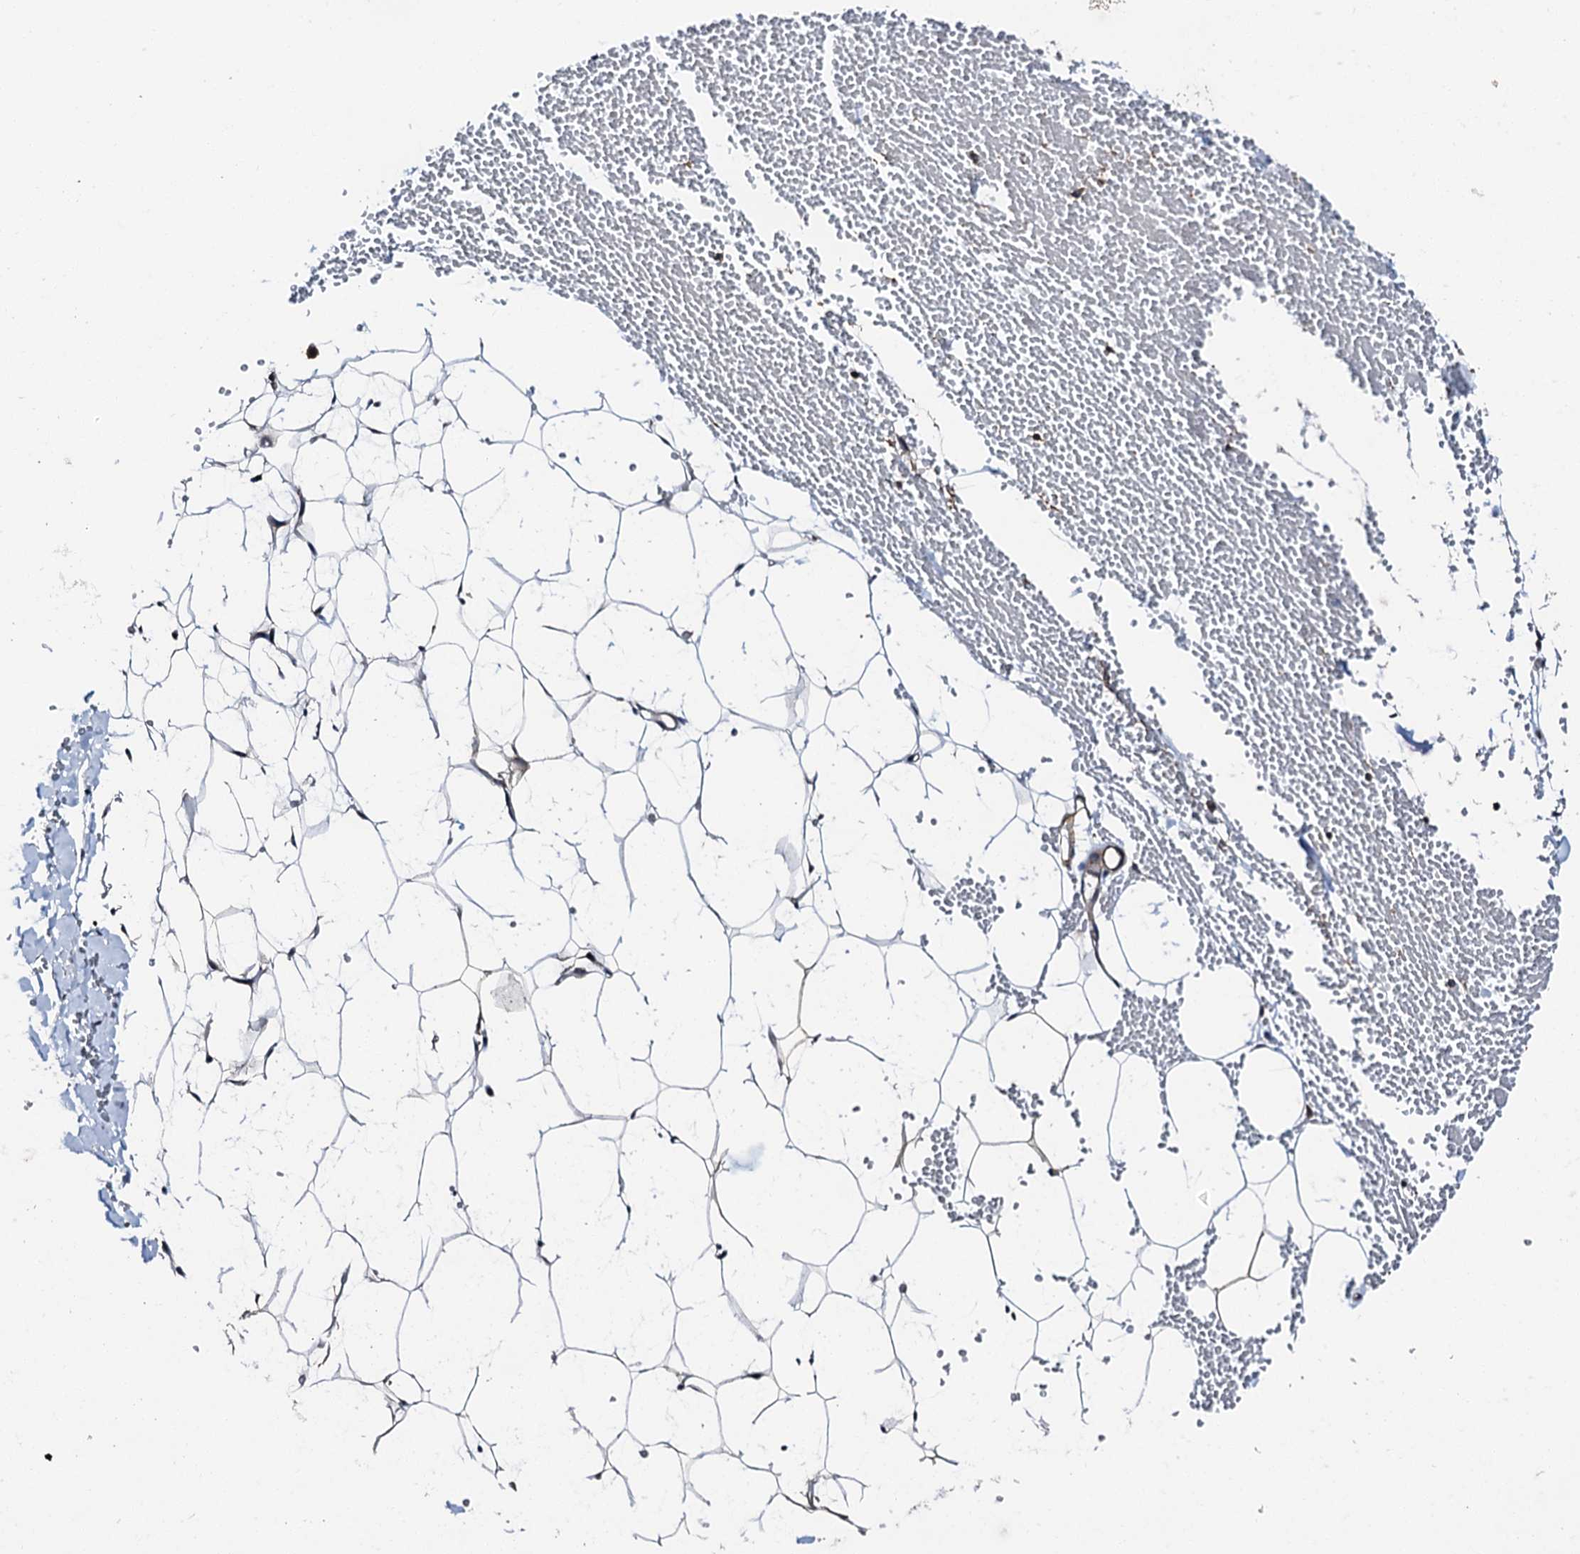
{"staining": {"intensity": "strong", "quantity": "25%-75%", "location": "nuclear"}, "tissue": "adipose tissue", "cell_type": "Adipocytes", "image_type": "normal", "snomed": [{"axis": "morphology", "description": "Normal tissue, NOS"}, {"axis": "topography", "description": "Breast"}], "caption": "Adipocytes reveal high levels of strong nuclear expression in approximately 25%-75% of cells in unremarkable adipose tissue. (Brightfield microscopy of DAB IHC at high magnification).", "gene": "FGD4", "patient": {"sex": "female", "age": 23}}